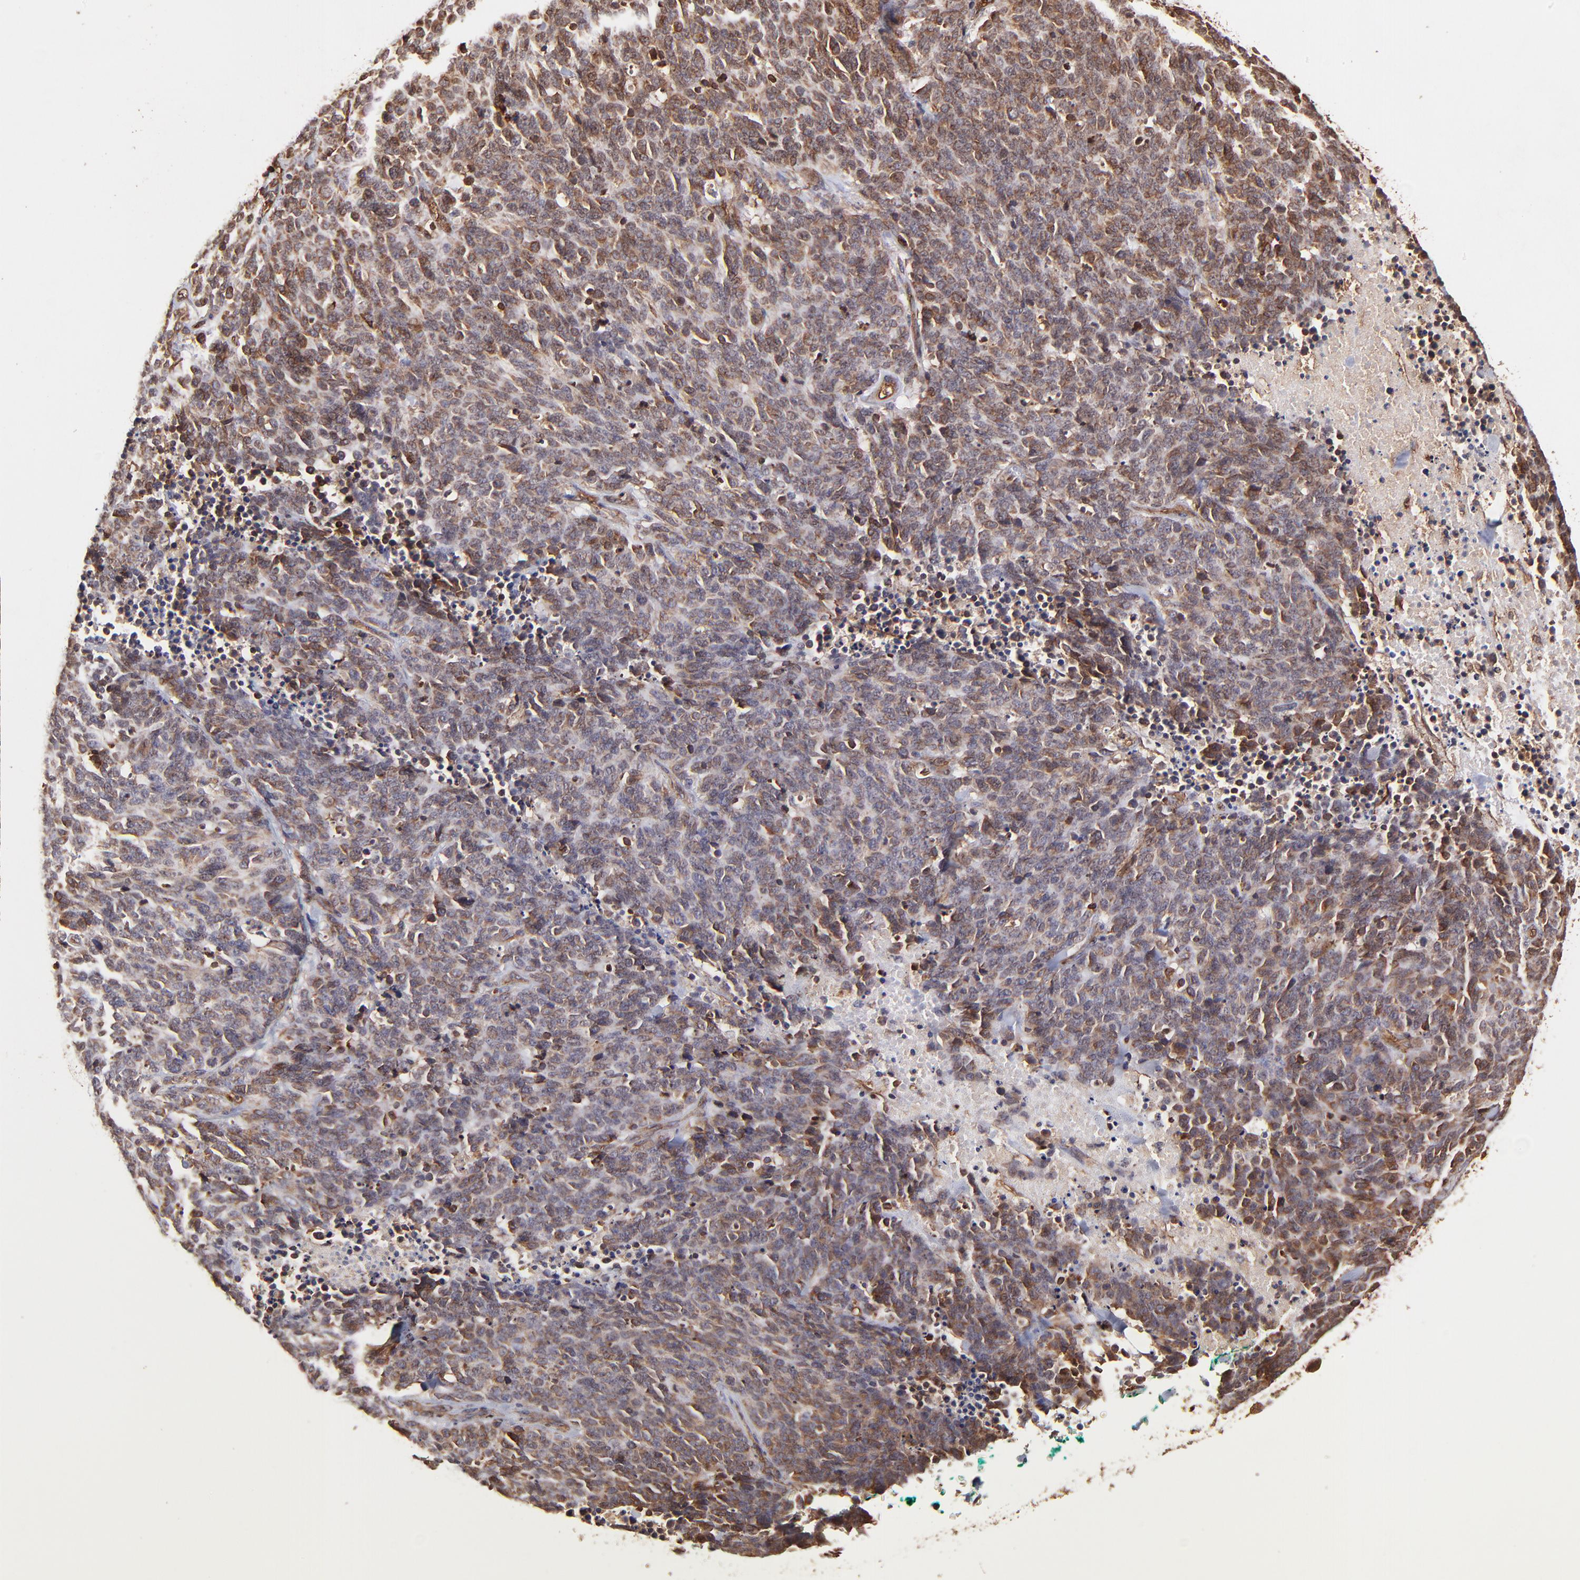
{"staining": {"intensity": "moderate", "quantity": ">75%", "location": "cytoplasmic/membranous"}, "tissue": "lung cancer", "cell_type": "Tumor cells", "image_type": "cancer", "snomed": [{"axis": "morphology", "description": "Neoplasm, malignant, NOS"}, {"axis": "topography", "description": "Lung"}], "caption": "The immunohistochemical stain labels moderate cytoplasmic/membranous expression in tumor cells of lung malignant neoplasm tissue.", "gene": "ITGB1", "patient": {"sex": "female", "age": 58}}